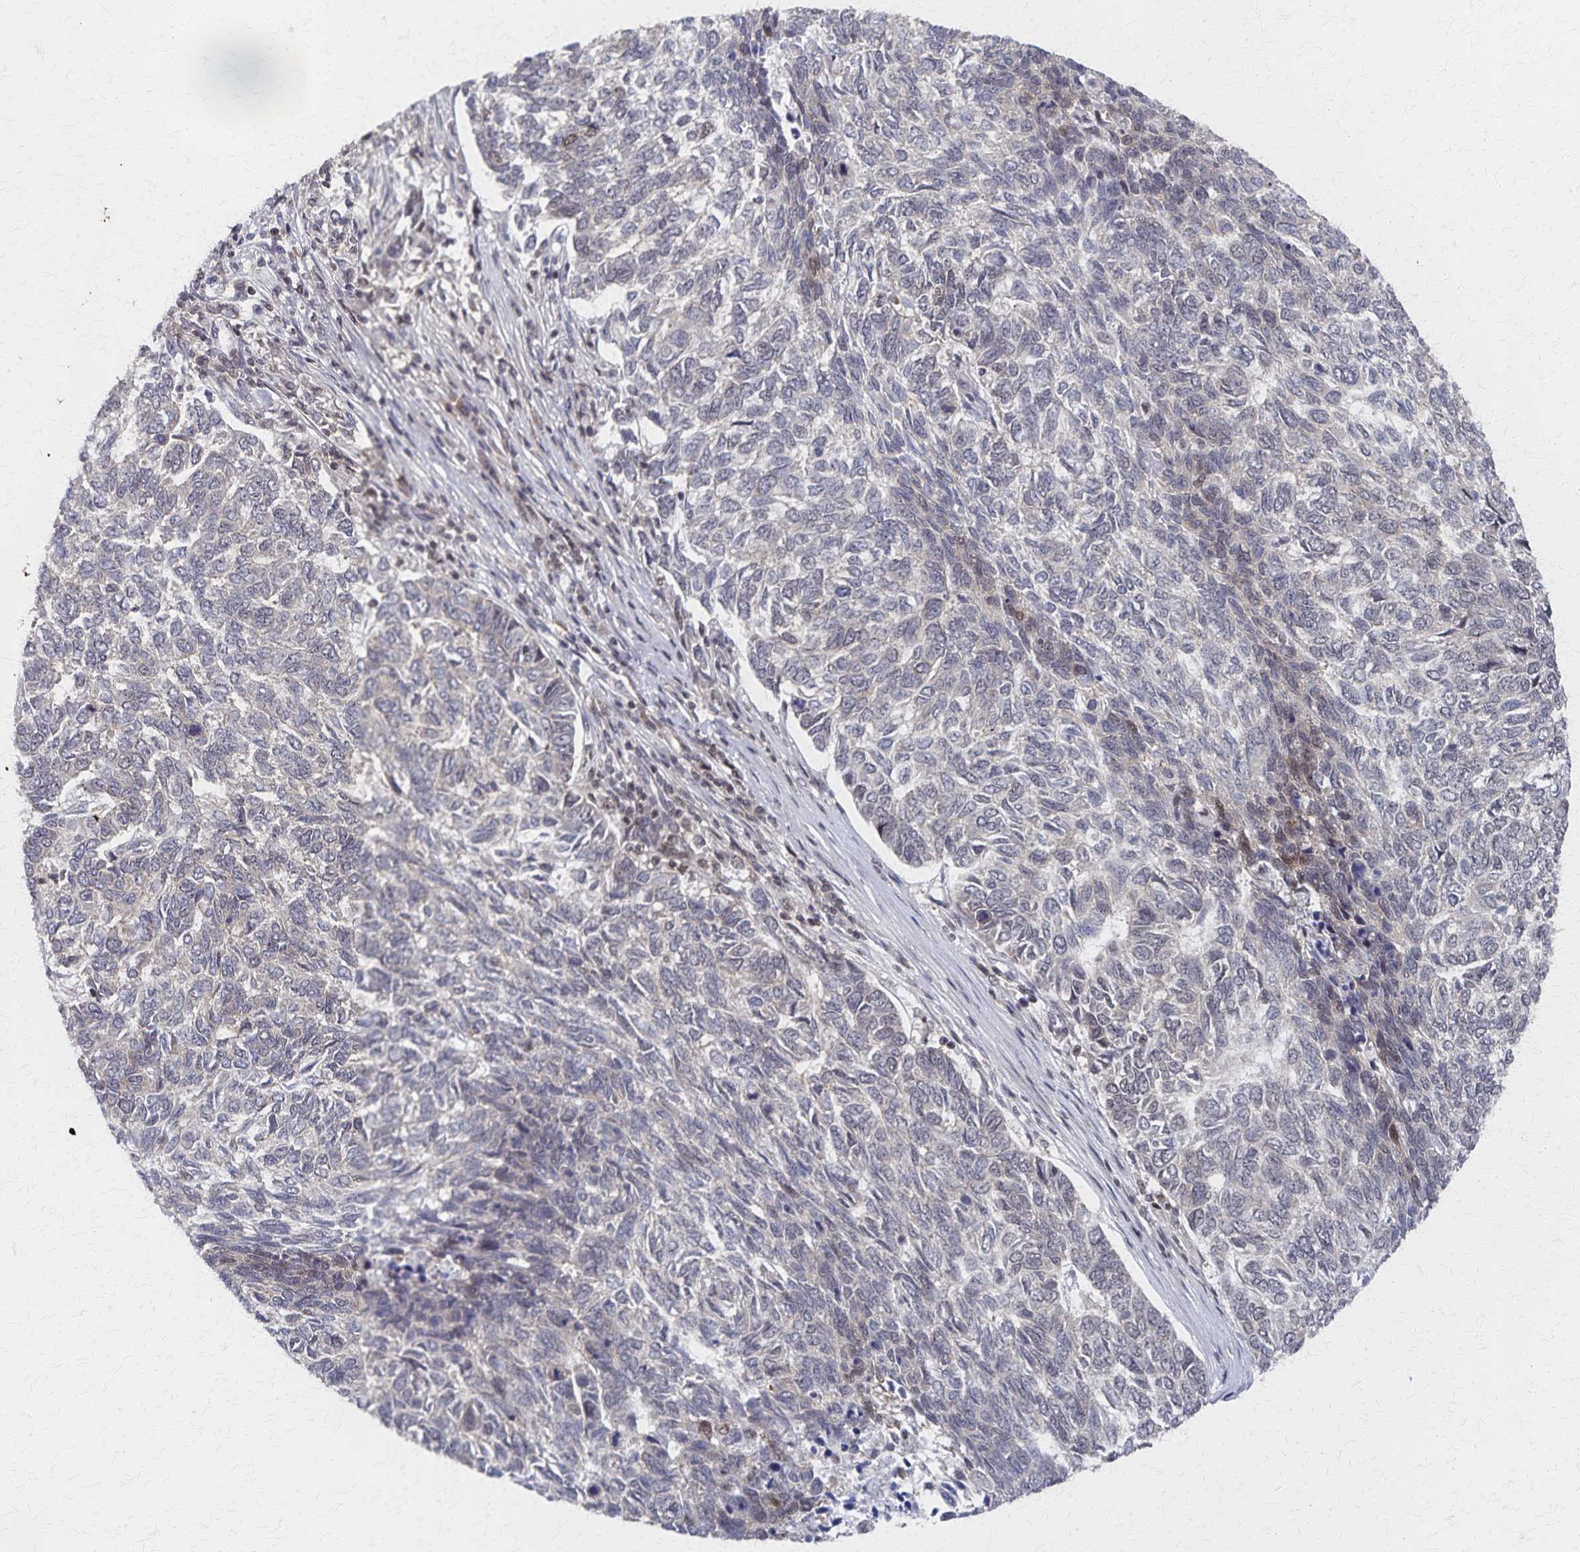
{"staining": {"intensity": "weak", "quantity": "<25%", "location": "nuclear"}, "tissue": "skin cancer", "cell_type": "Tumor cells", "image_type": "cancer", "snomed": [{"axis": "morphology", "description": "Basal cell carcinoma"}, {"axis": "topography", "description": "Skin"}], "caption": "There is no significant positivity in tumor cells of skin basal cell carcinoma.", "gene": "GTF2B", "patient": {"sex": "female", "age": 65}}